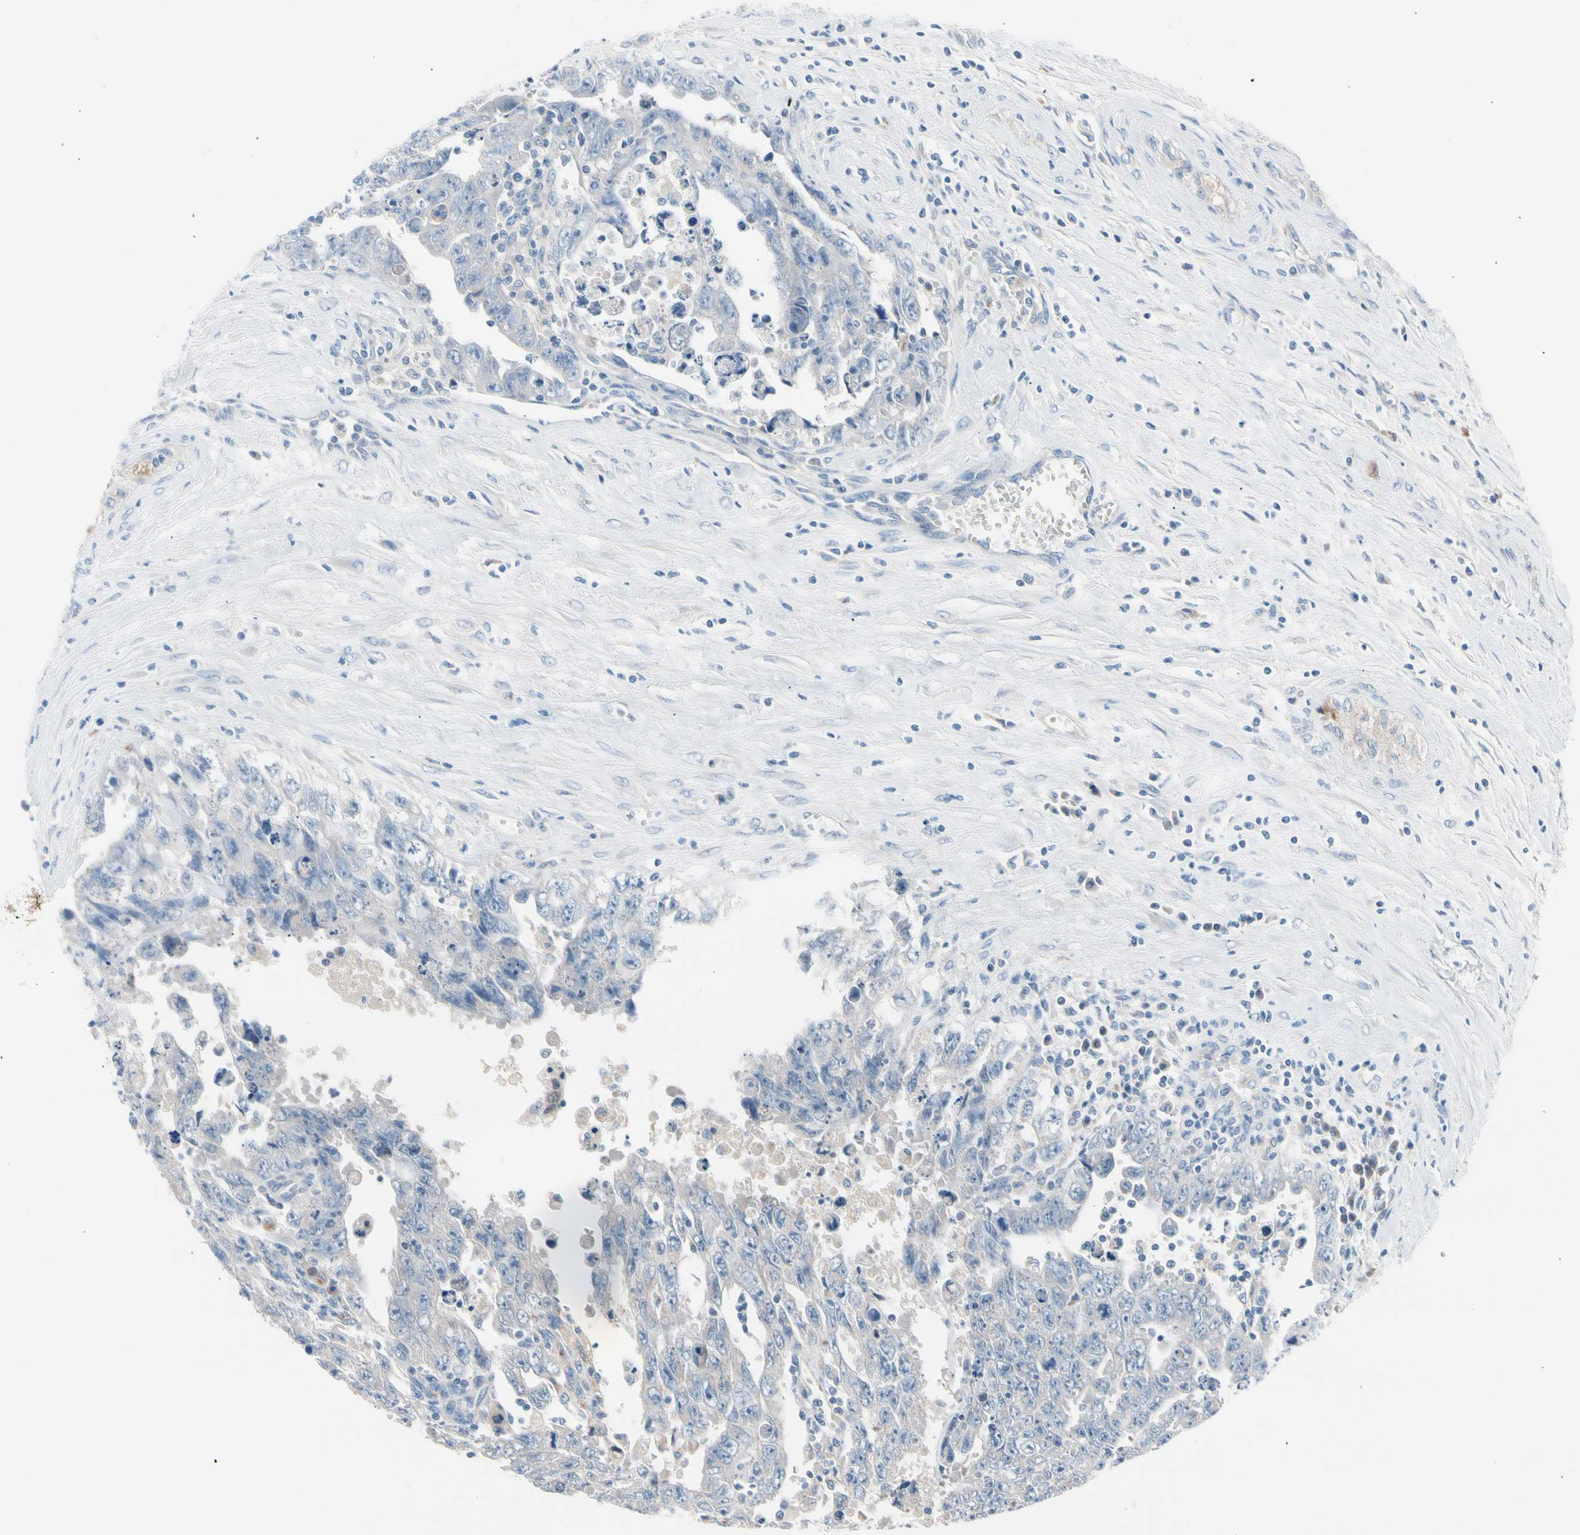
{"staining": {"intensity": "negative", "quantity": "none", "location": "none"}, "tissue": "testis cancer", "cell_type": "Tumor cells", "image_type": "cancer", "snomed": [{"axis": "morphology", "description": "Carcinoma, Embryonal, NOS"}, {"axis": "topography", "description": "Testis"}], "caption": "There is no significant positivity in tumor cells of testis cancer (embryonal carcinoma).", "gene": "CASQ1", "patient": {"sex": "male", "age": 28}}